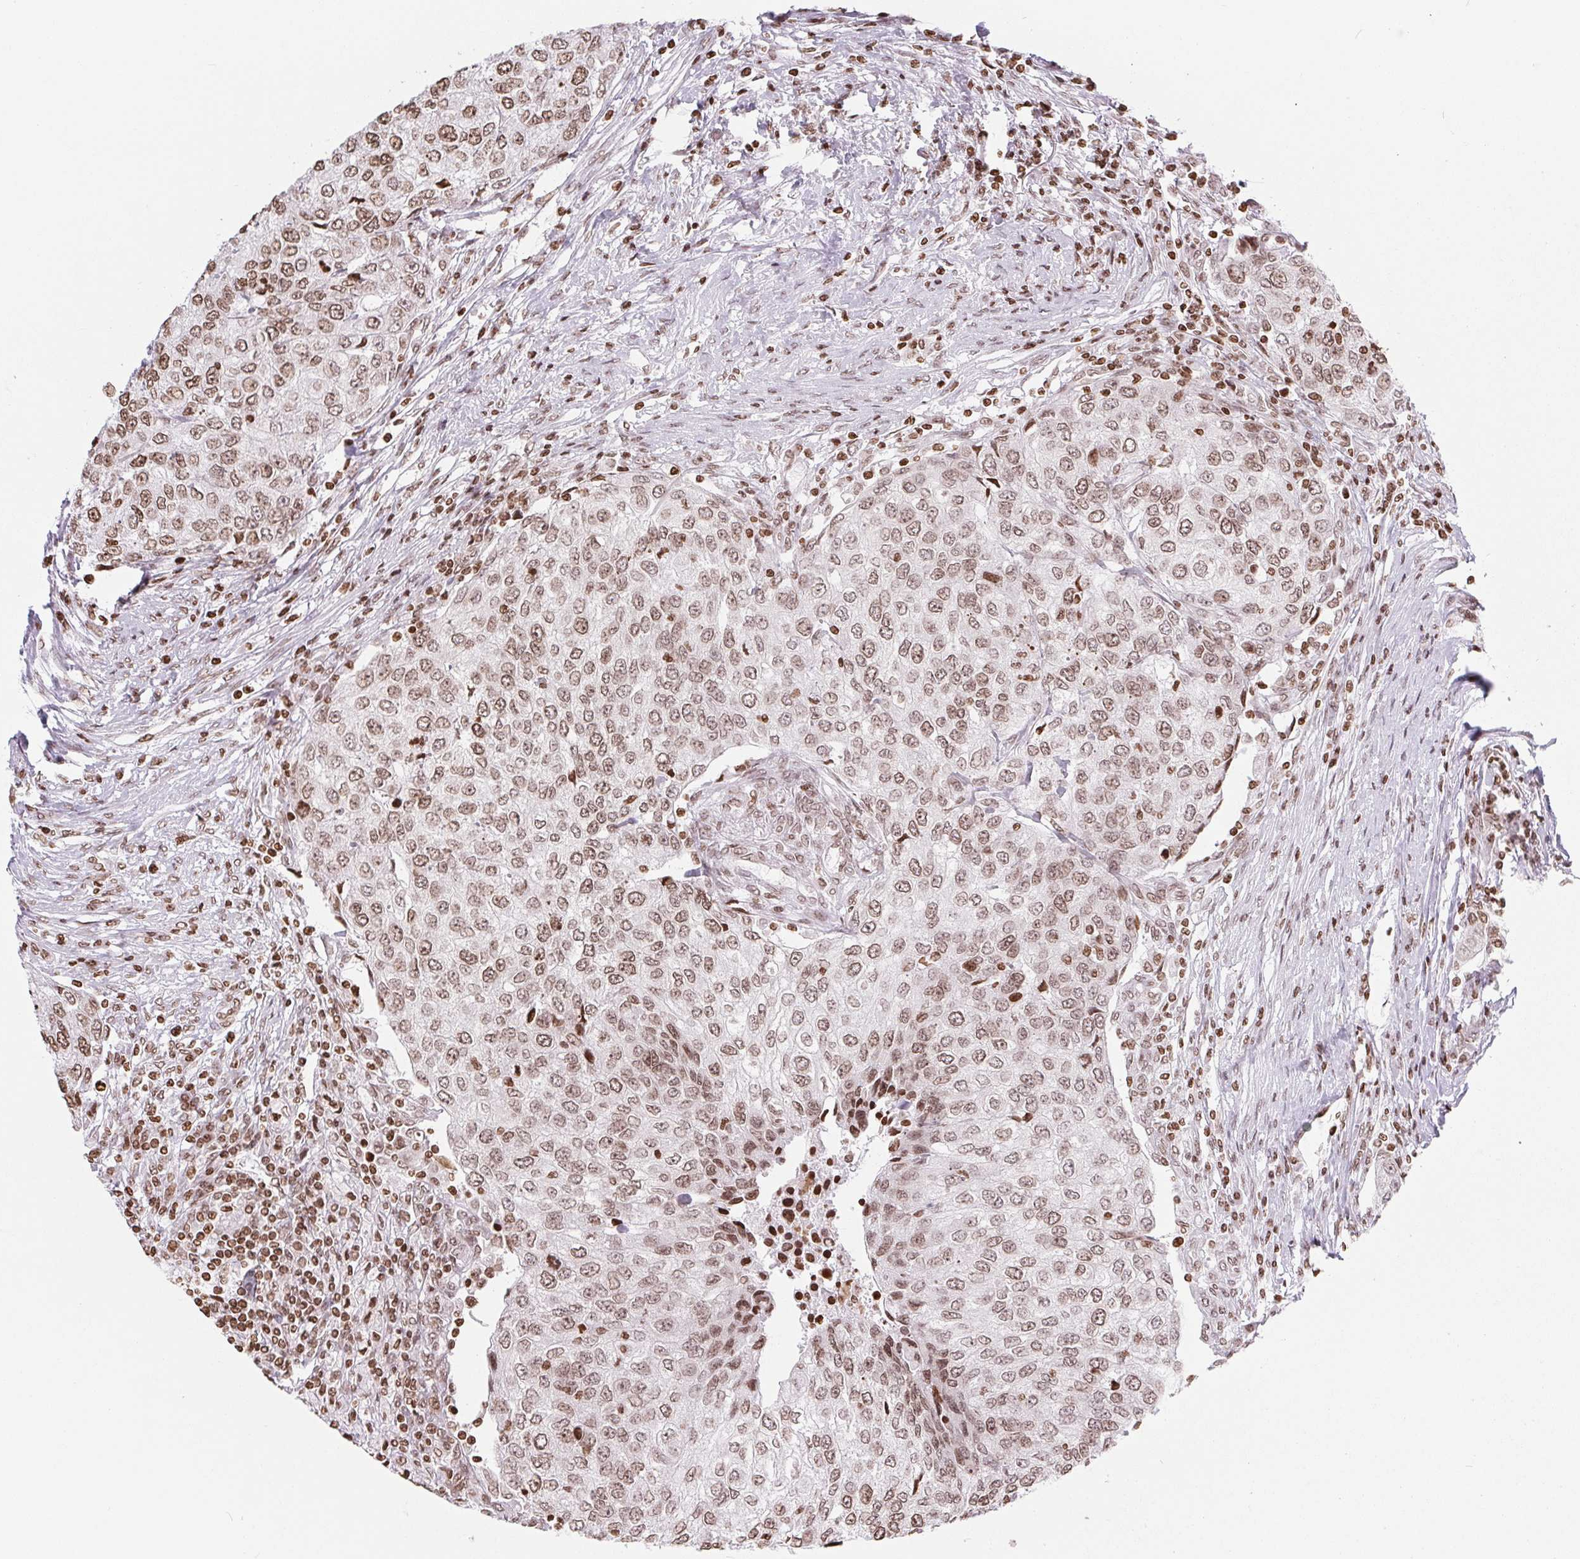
{"staining": {"intensity": "moderate", "quantity": ">75%", "location": "cytoplasmic/membranous,nuclear"}, "tissue": "urothelial cancer", "cell_type": "Tumor cells", "image_type": "cancer", "snomed": [{"axis": "morphology", "description": "Urothelial carcinoma, High grade"}, {"axis": "topography", "description": "Urinary bladder"}], "caption": "Human urothelial cancer stained with a protein marker displays moderate staining in tumor cells.", "gene": "SMIM12", "patient": {"sex": "female", "age": 78}}